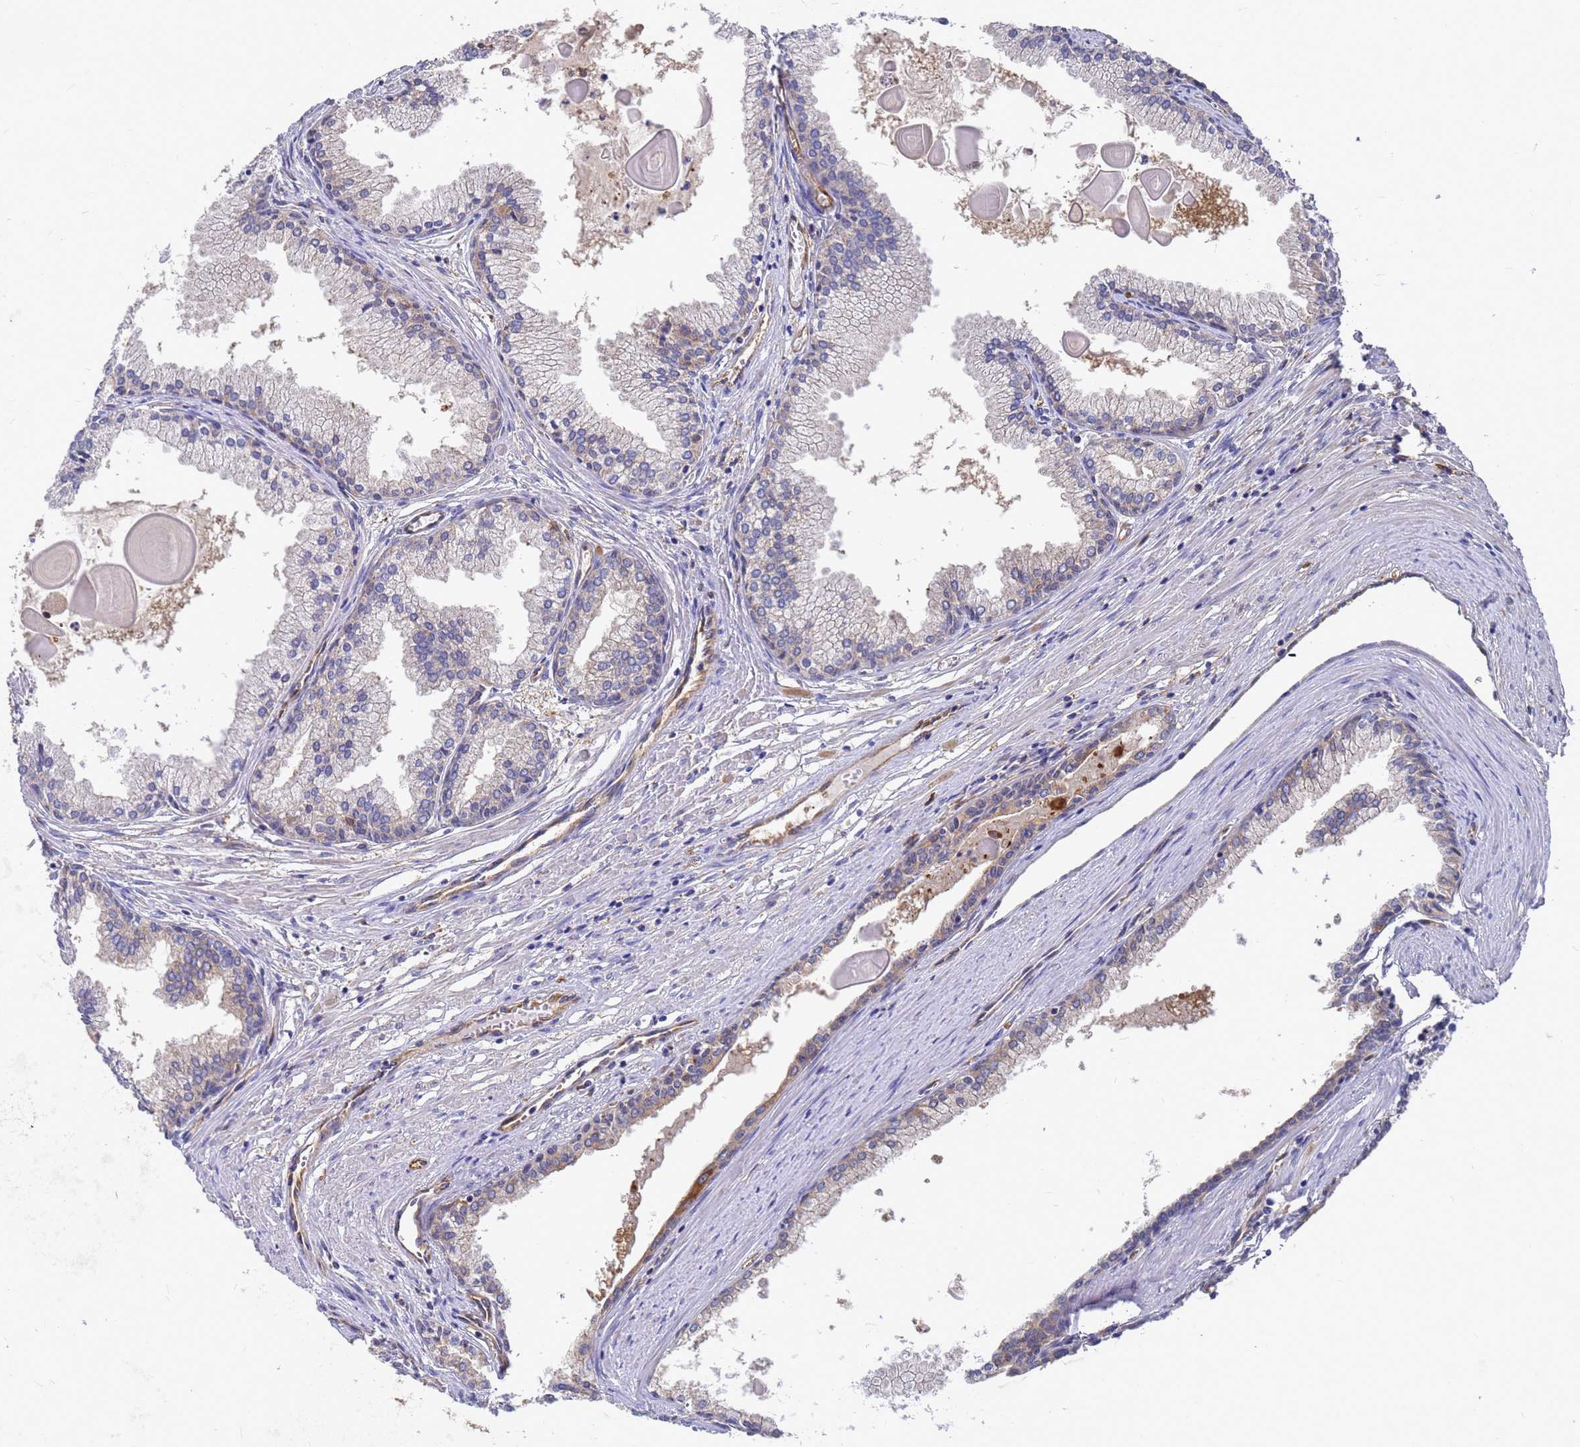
{"staining": {"intensity": "weak", "quantity": "<25%", "location": "cytoplasmic/membranous"}, "tissue": "prostate cancer", "cell_type": "Tumor cells", "image_type": "cancer", "snomed": [{"axis": "morphology", "description": "Adenocarcinoma, High grade"}, {"axis": "topography", "description": "Prostate"}], "caption": "Immunohistochemistry (IHC) of prostate cancer reveals no positivity in tumor cells.", "gene": "SLC35E2B", "patient": {"sex": "male", "age": 68}}